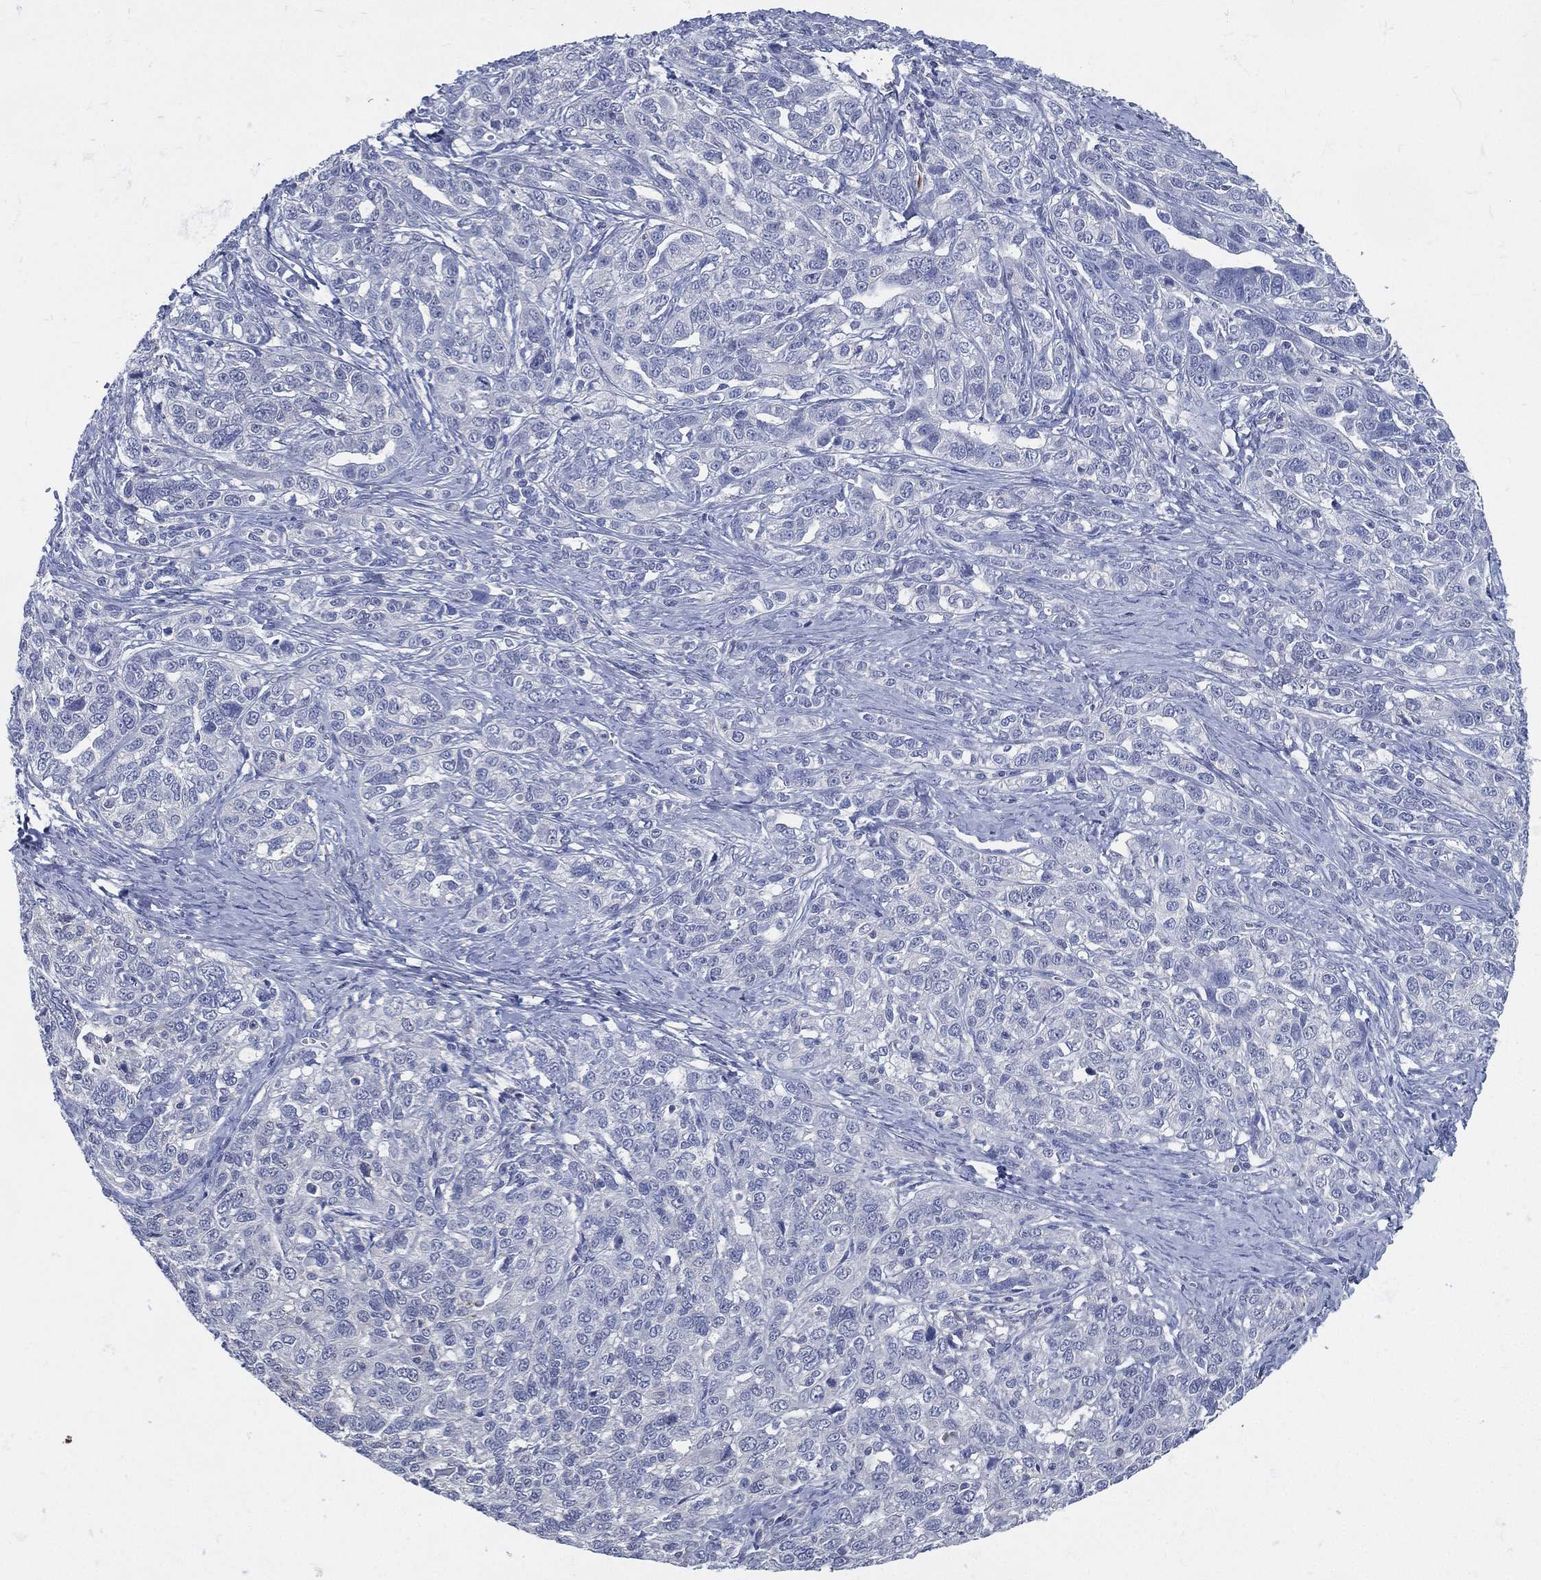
{"staining": {"intensity": "negative", "quantity": "none", "location": "none"}, "tissue": "ovarian cancer", "cell_type": "Tumor cells", "image_type": "cancer", "snomed": [{"axis": "morphology", "description": "Cystadenocarcinoma, serous, NOS"}, {"axis": "topography", "description": "Ovary"}], "caption": "Immunohistochemistry (IHC) of human ovarian cancer (serous cystadenocarcinoma) reveals no positivity in tumor cells. Nuclei are stained in blue.", "gene": "C5orf46", "patient": {"sex": "female", "age": 71}}